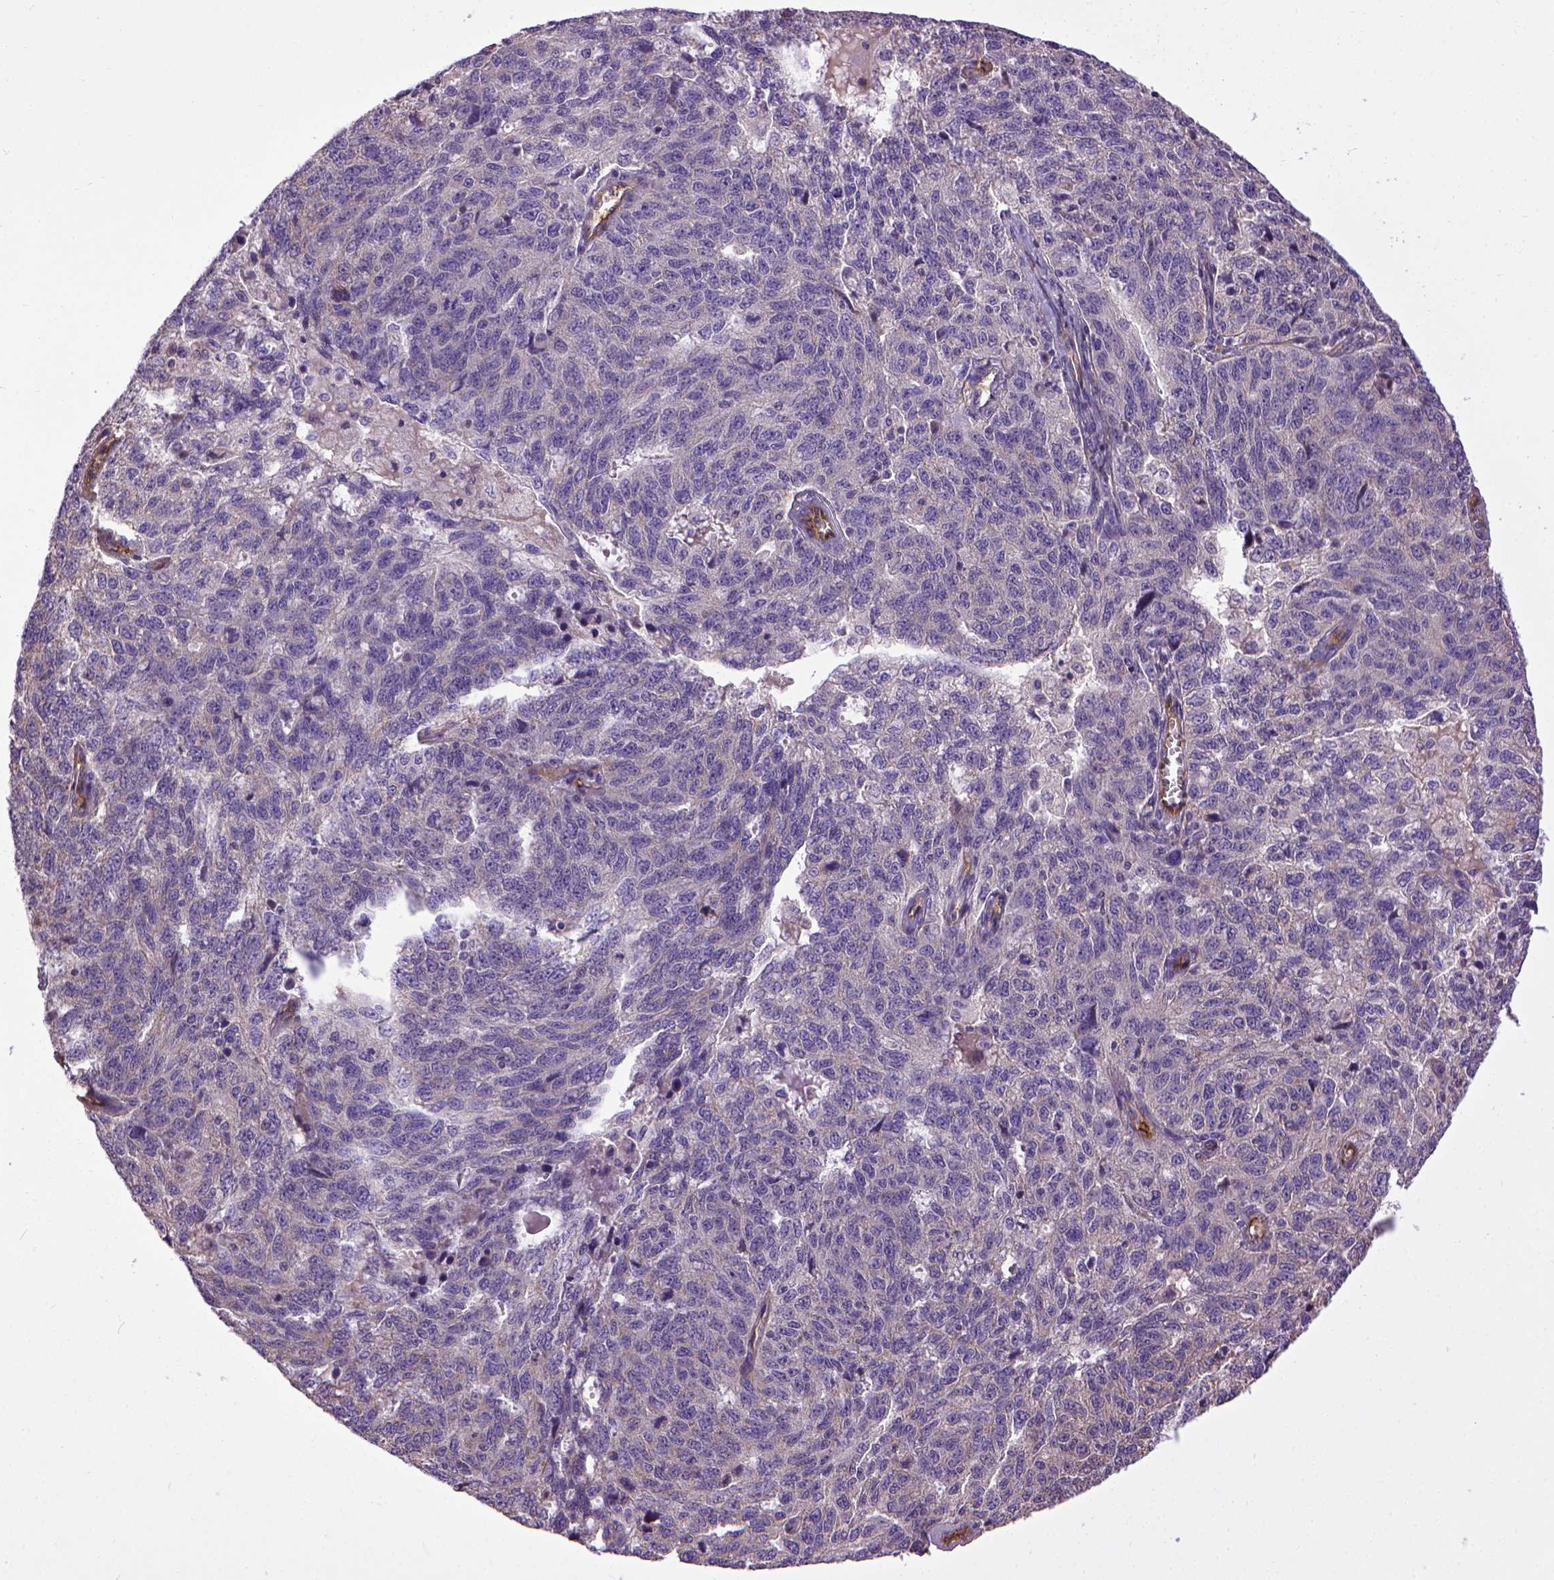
{"staining": {"intensity": "negative", "quantity": "none", "location": "none"}, "tissue": "ovarian cancer", "cell_type": "Tumor cells", "image_type": "cancer", "snomed": [{"axis": "morphology", "description": "Cystadenocarcinoma, serous, NOS"}, {"axis": "topography", "description": "Ovary"}], "caption": "IHC of human ovarian cancer (serous cystadenocarcinoma) displays no staining in tumor cells.", "gene": "ENG", "patient": {"sex": "female", "age": 71}}